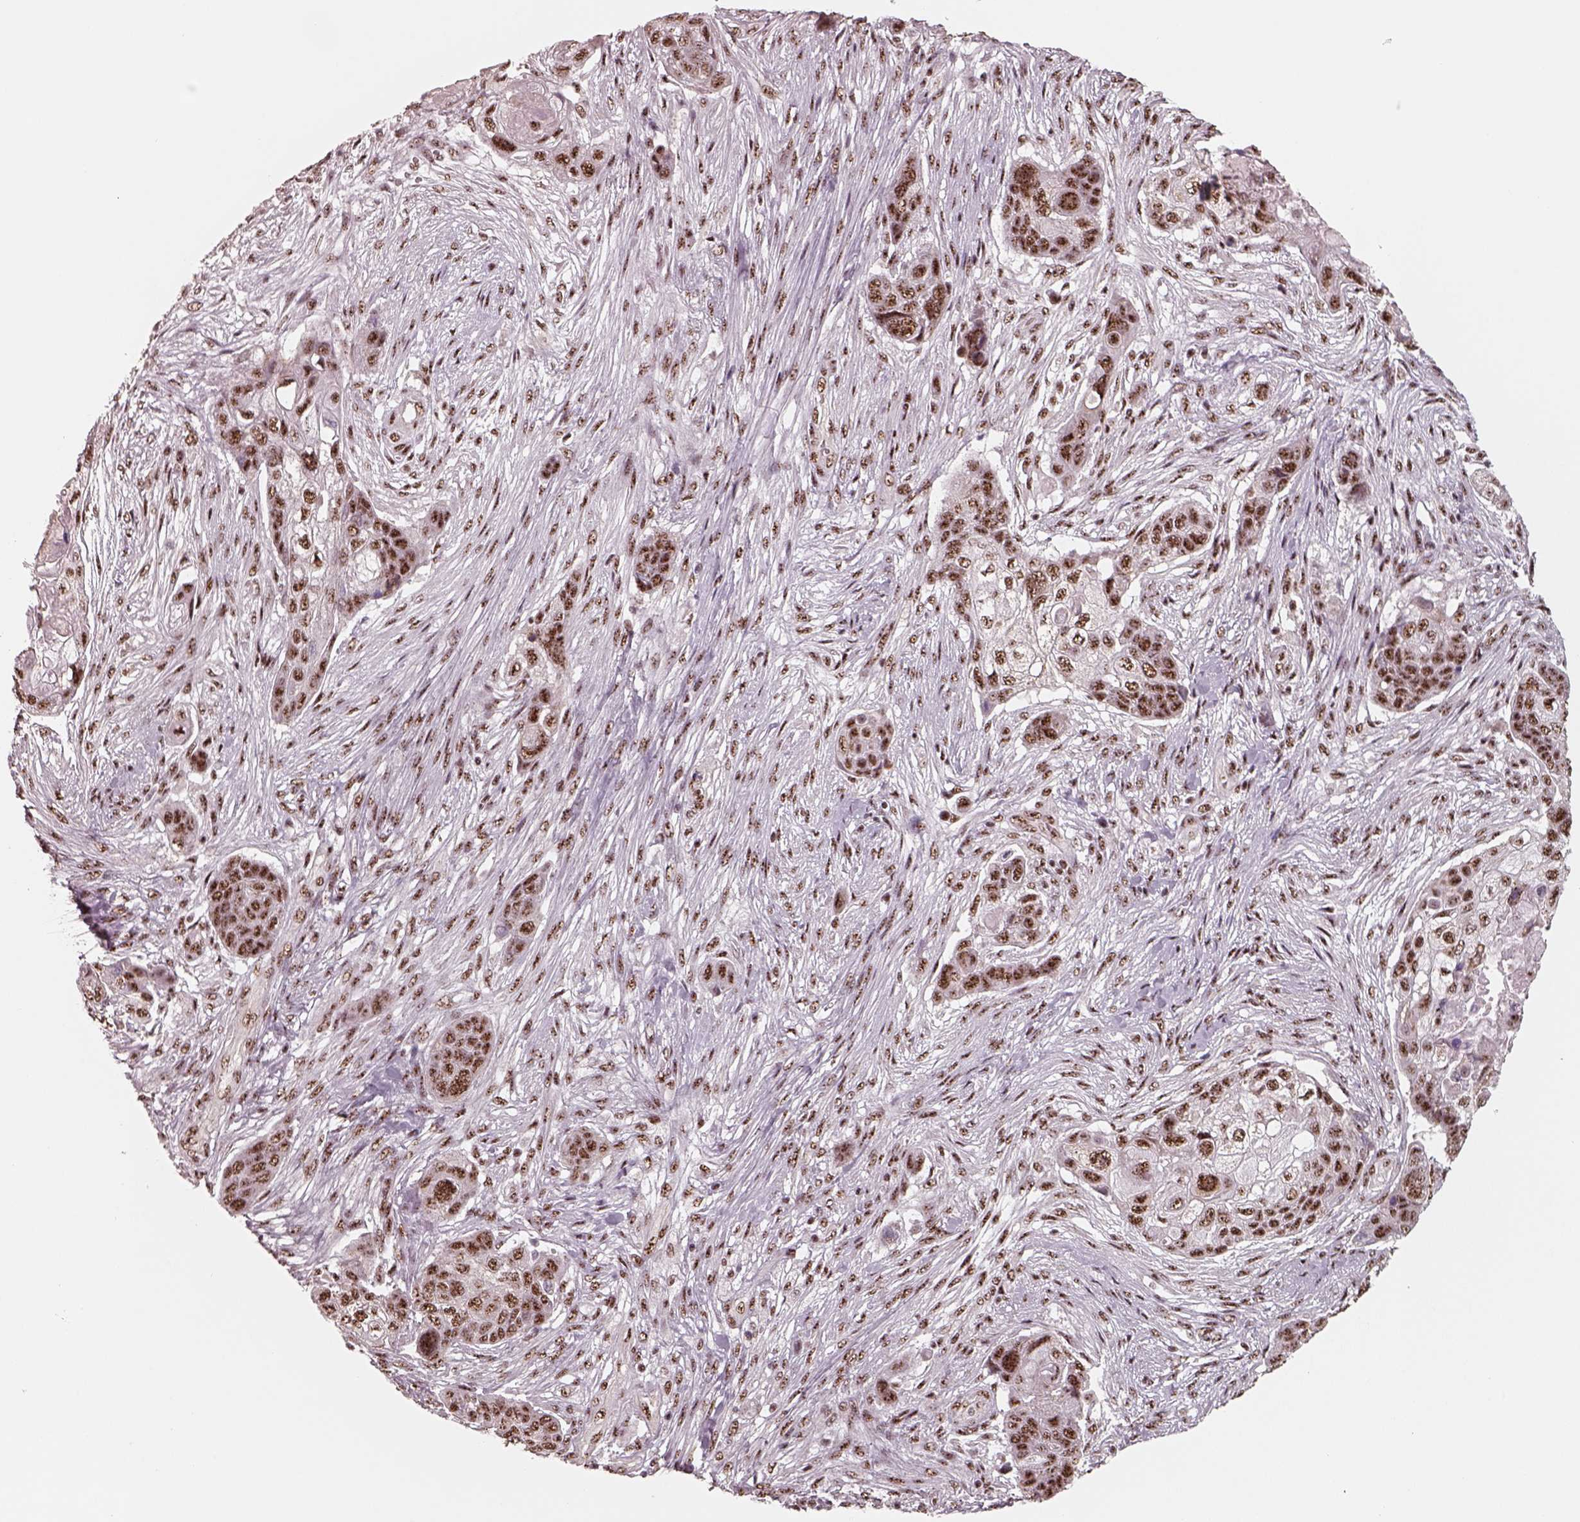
{"staining": {"intensity": "strong", "quantity": ">75%", "location": "nuclear"}, "tissue": "lung cancer", "cell_type": "Tumor cells", "image_type": "cancer", "snomed": [{"axis": "morphology", "description": "Squamous cell carcinoma, NOS"}, {"axis": "topography", "description": "Lung"}], "caption": "Immunohistochemical staining of human lung cancer shows strong nuclear protein staining in about >75% of tumor cells. The staining was performed using DAB to visualize the protein expression in brown, while the nuclei were stained in blue with hematoxylin (Magnification: 20x).", "gene": "ATXN7L3", "patient": {"sex": "male", "age": 69}}